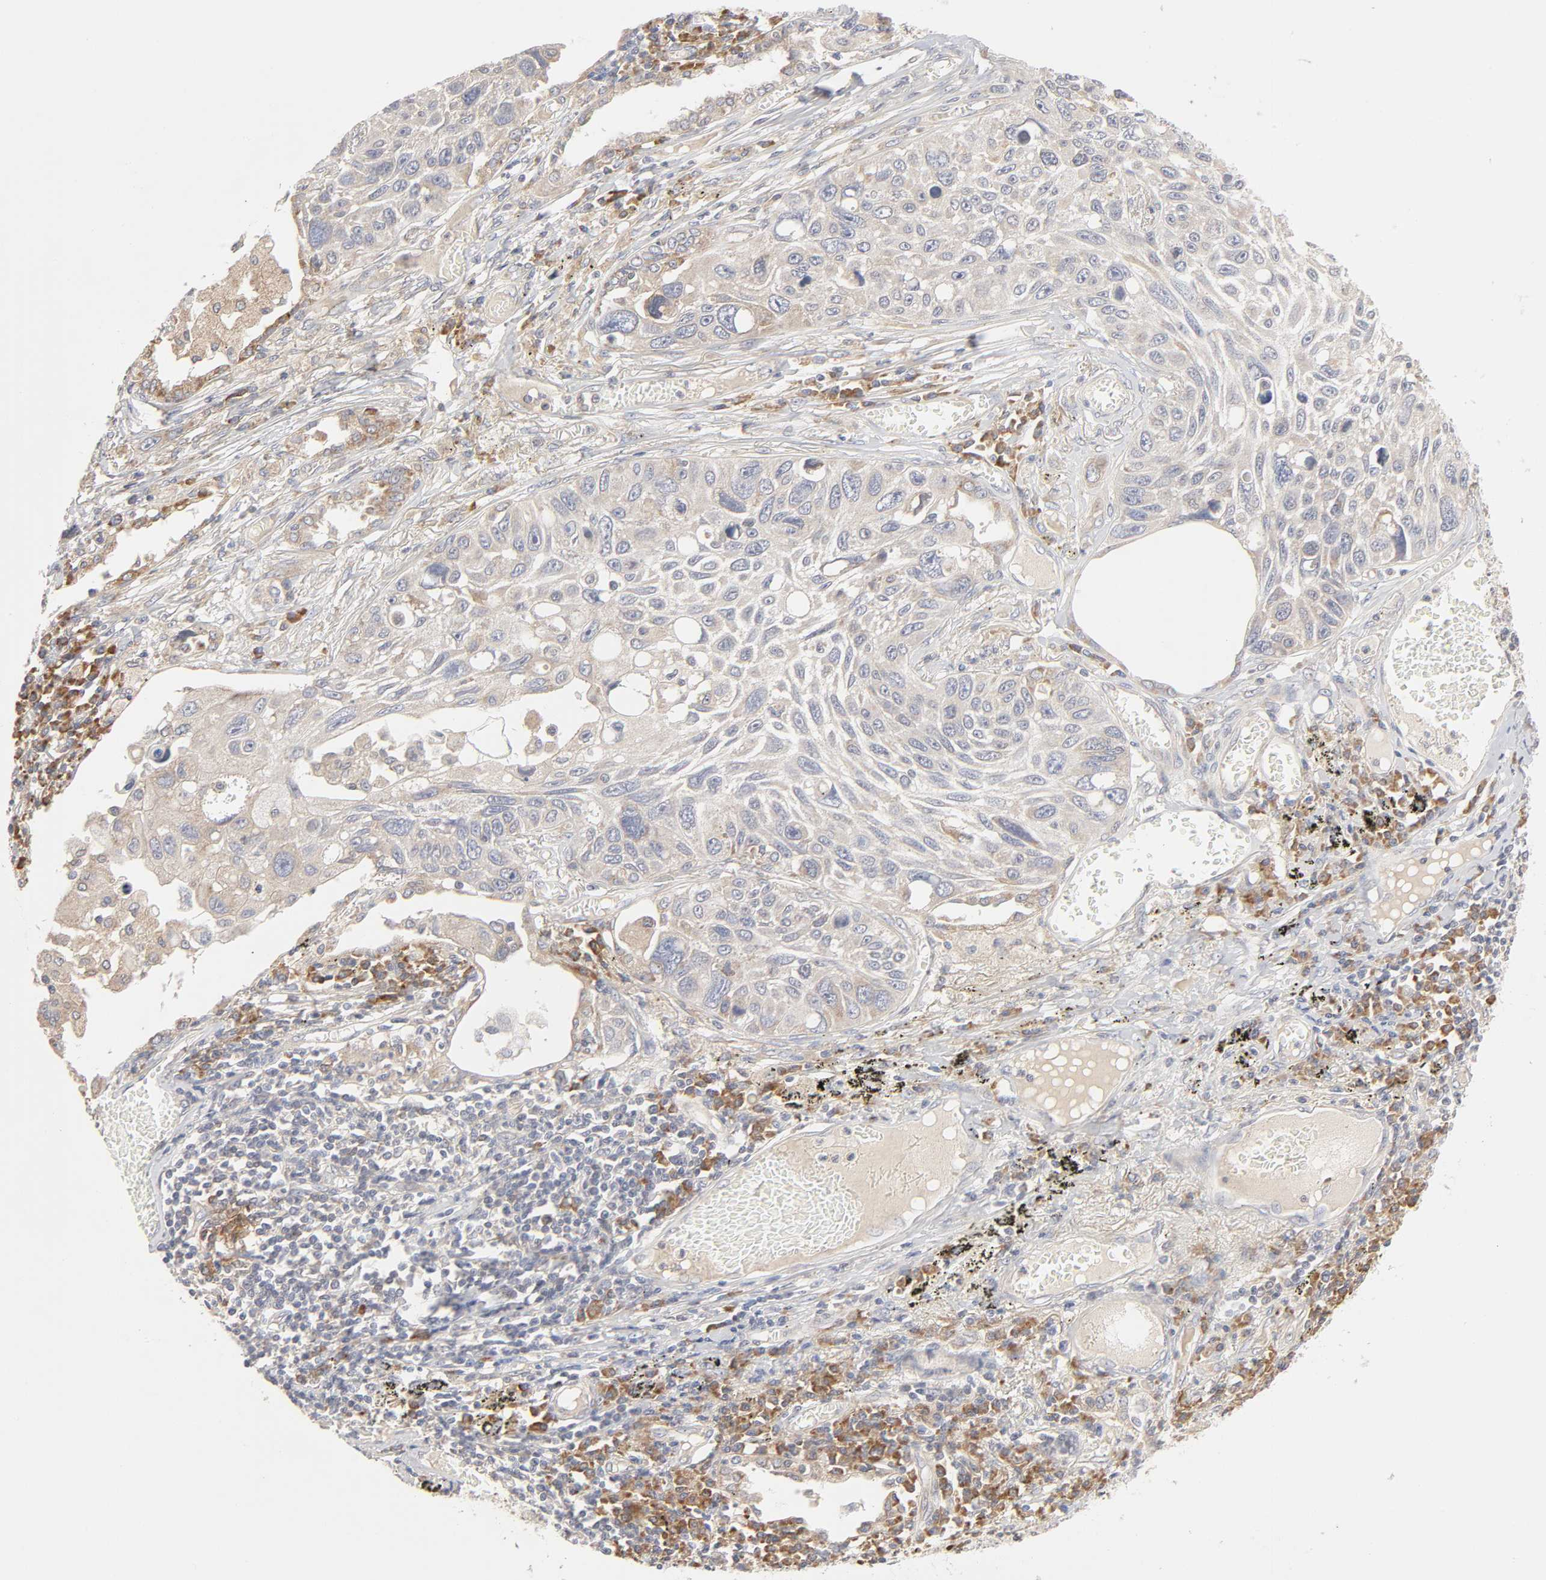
{"staining": {"intensity": "weak", "quantity": ">75%", "location": "cytoplasmic/membranous"}, "tissue": "lung cancer", "cell_type": "Tumor cells", "image_type": "cancer", "snomed": [{"axis": "morphology", "description": "Squamous cell carcinoma, NOS"}, {"axis": "topography", "description": "Lung"}], "caption": "Immunohistochemistry photomicrograph of human lung squamous cell carcinoma stained for a protein (brown), which shows low levels of weak cytoplasmic/membranous positivity in about >75% of tumor cells.", "gene": "IL4R", "patient": {"sex": "male", "age": 71}}